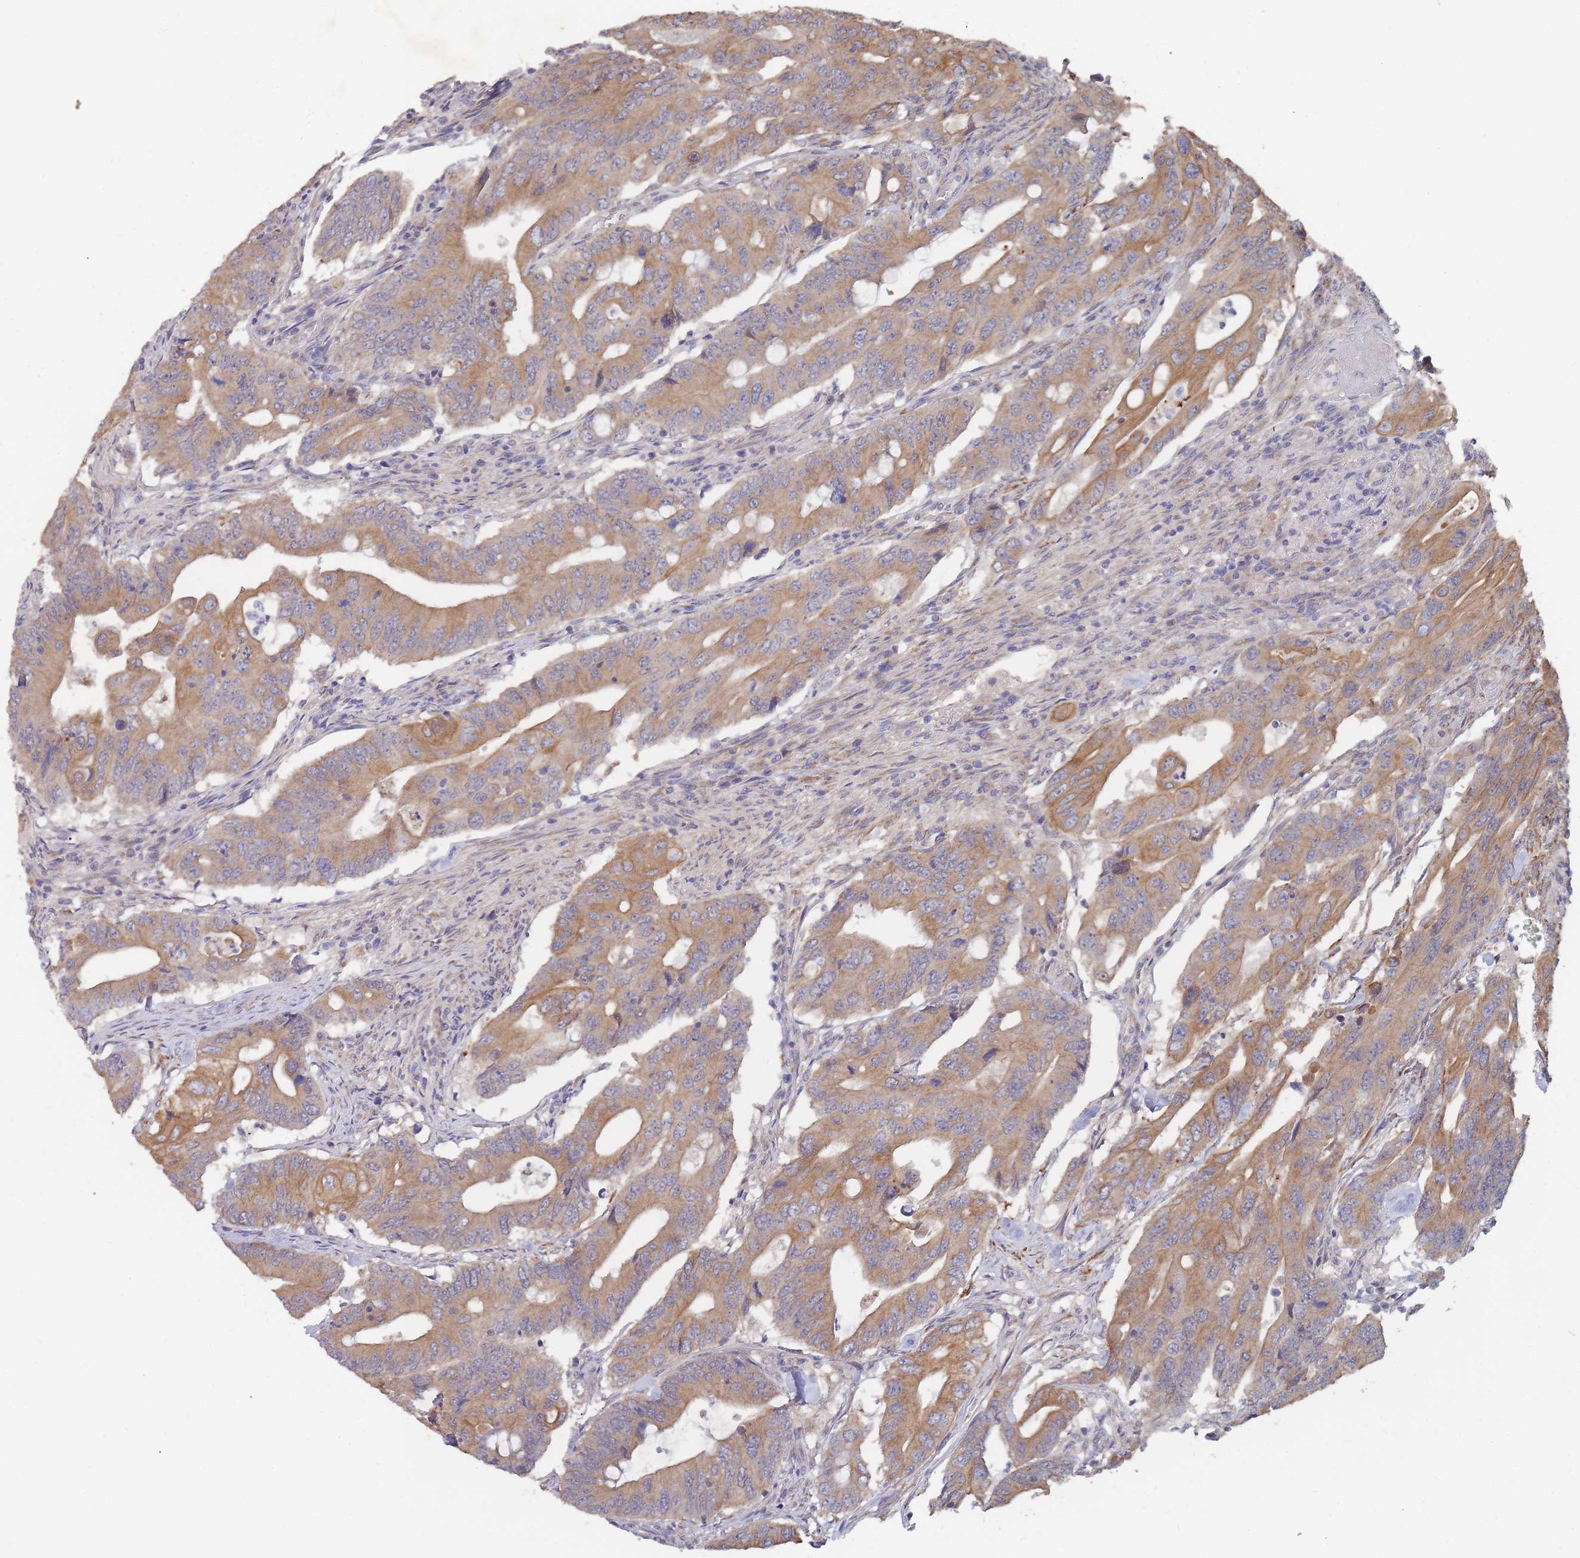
{"staining": {"intensity": "moderate", "quantity": ">75%", "location": "cytoplasmic/membranous"}, "tissue": "colorectal cancer", "cell_type": "Tumor cells", "image_type": "cancer", "snomed": [{"axis": "morphology", "description": "Adenocarcinoma, NOS"}, {"axis": "topography", "description": "Colon"}], "caption": "Human colorectal adenocarcinoma stained with a brown dye displays moderate cytoplasmic/membranous positive staining in about >75% of tumor cells.", "gene": "SLC35F5", "patient": {"sex": "male", "age": 71}}